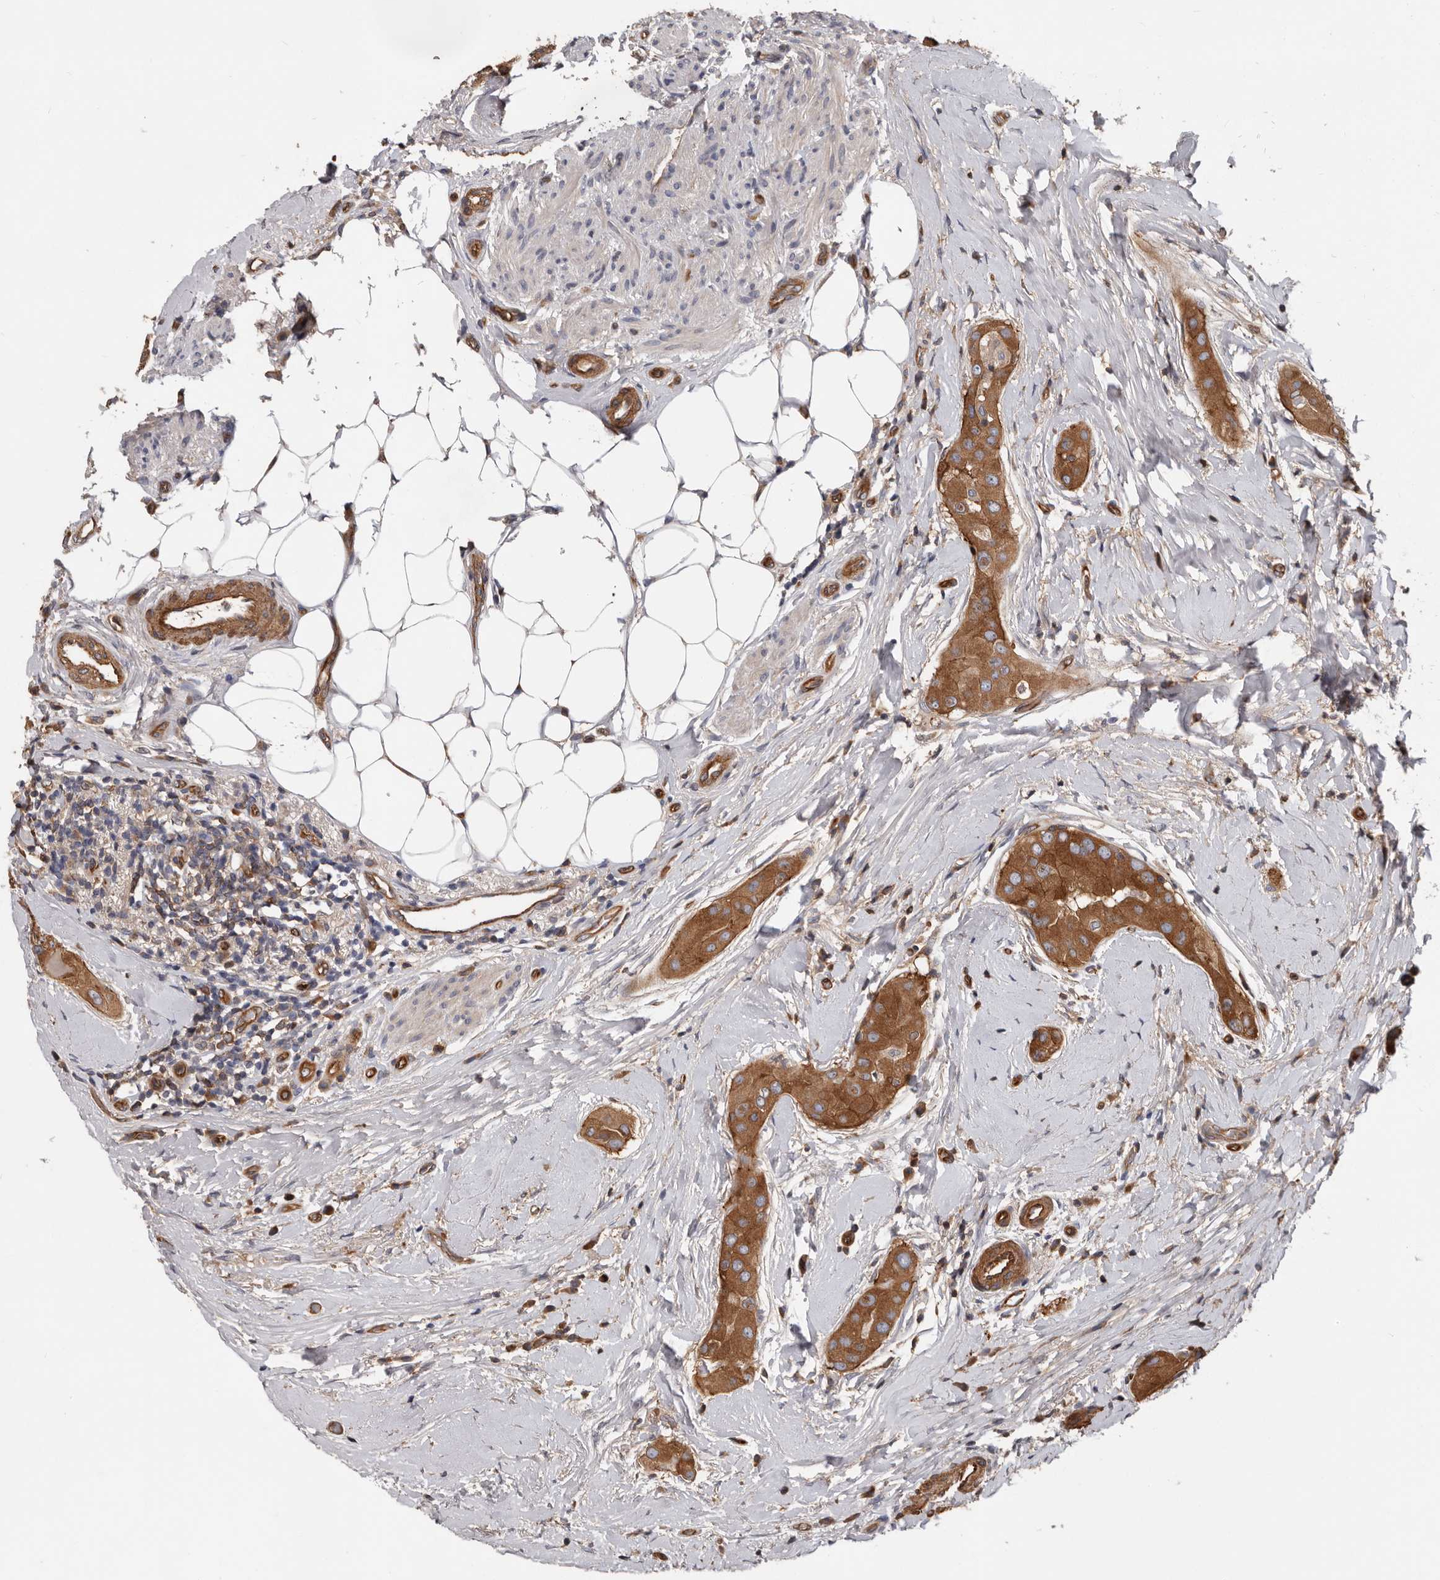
{"staining": {"intensity": "moderate", "quantity": ">75%", "location": "cytoplasmic/membranous"}, "tissue": "thyroid cancer", "cell_type": "Tumor cells", "image_type": "cancer", "snomed": [{"axis": "morphology", "description": "Papillary adenocarcinoma, NOS"}, {"axis": "topography", "description": "Thyroid gland"}], "caption": "A micrograph of papillary adenocarcinoma (thyroid) stained for a protein displays moderate cytoplasmic/membranous brown staining in tumor cells.", "gene": "PNRC2", "patient": {"sex": "male", "age": 33}}